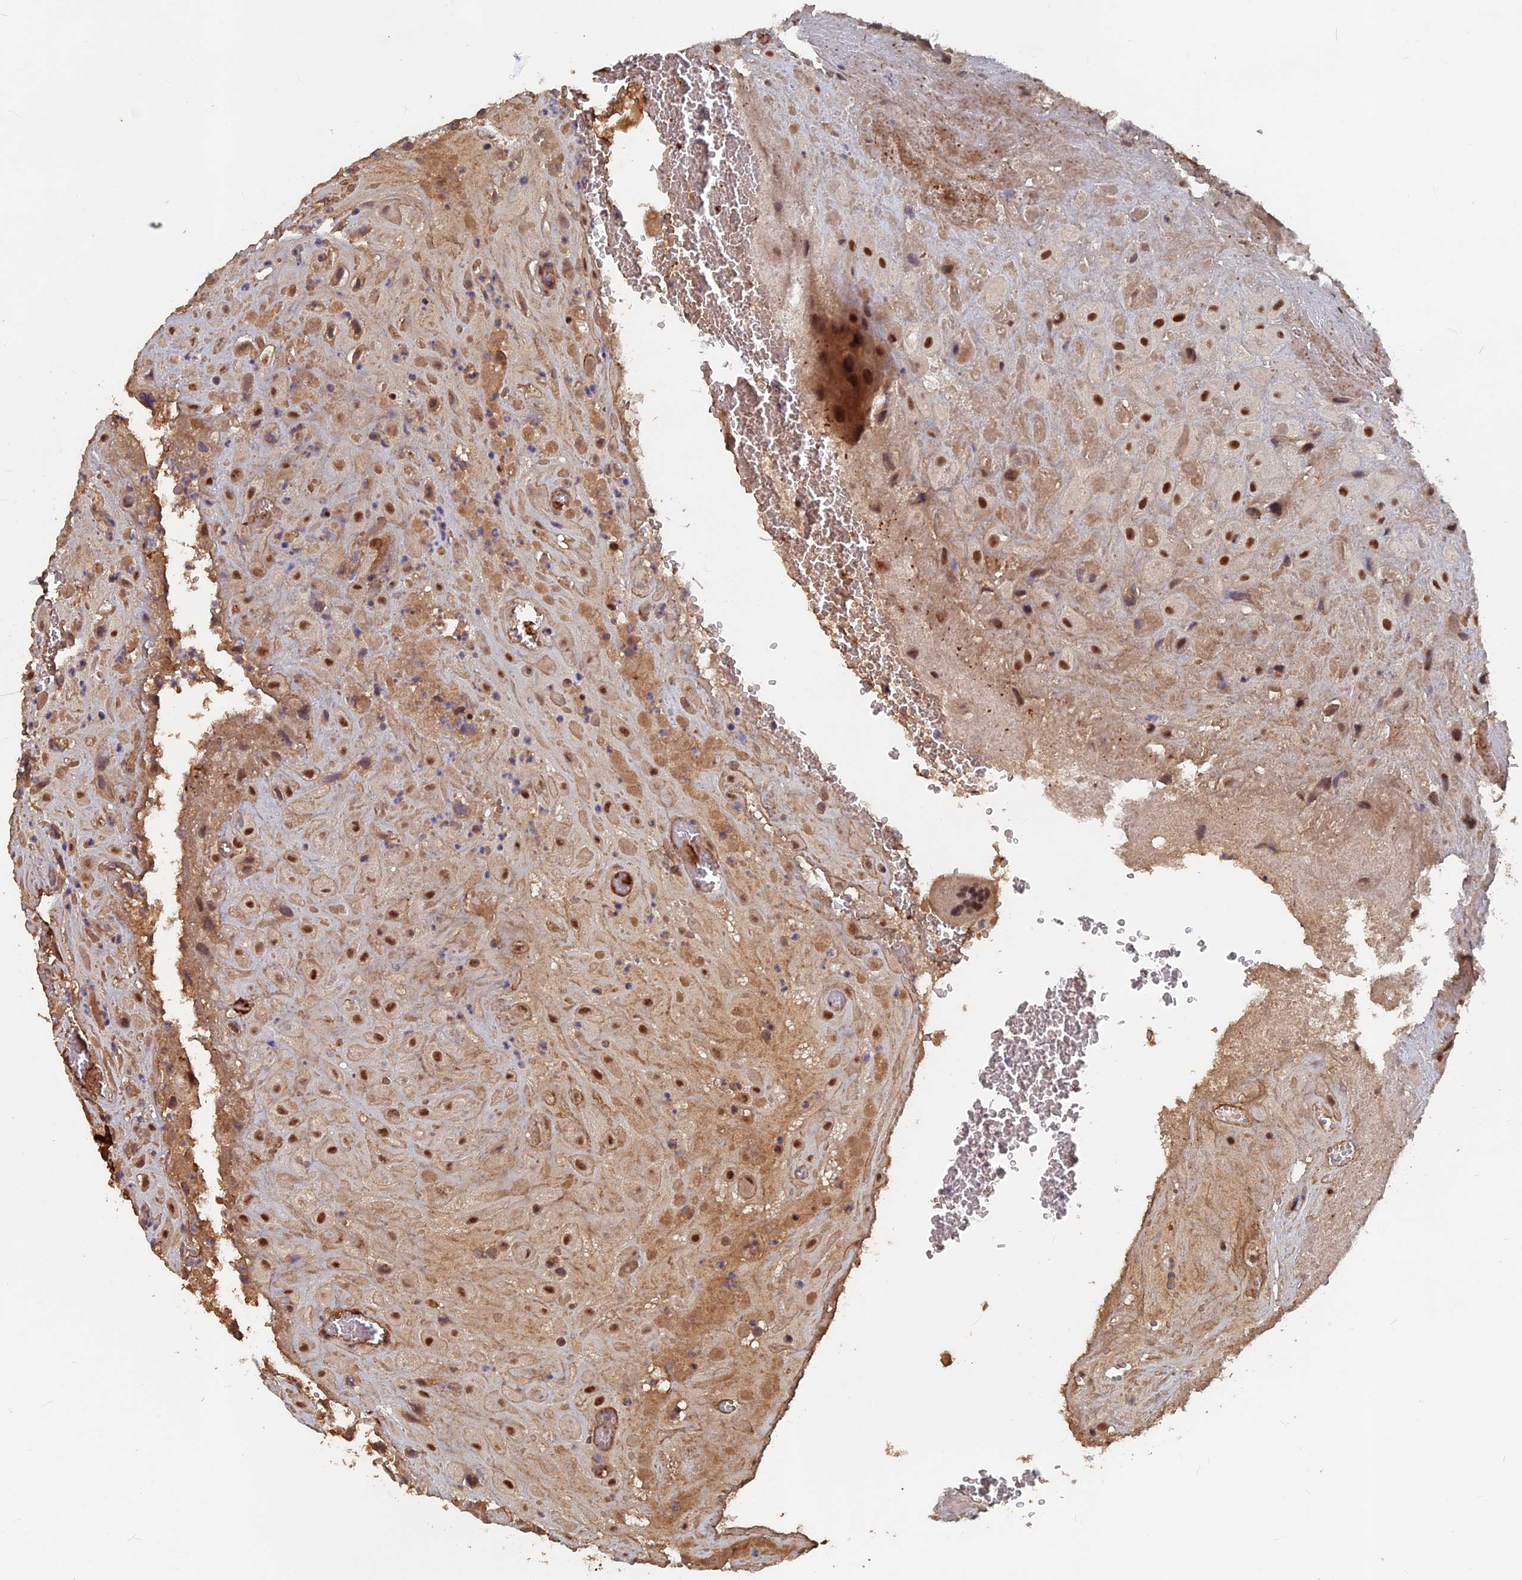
{"staining": {"intensity": "strong", "quantity": "25%-75%", "location": "nuclear"}, "tissue": "placenta", "cell_type": "Decidual cells", "image_type": "normal", "snomed": [{"axis": "morphology", "description": "Normal tissue, NOS"}, {"axis": "topography", "description": "Placenta"}], "caption": "Decidual cells exhibit strong nuclear positivity in about 25%-75% of cells in normal placenta.", "gene": "SH3D21", "patient": {"sex": "female", "age": 35}}